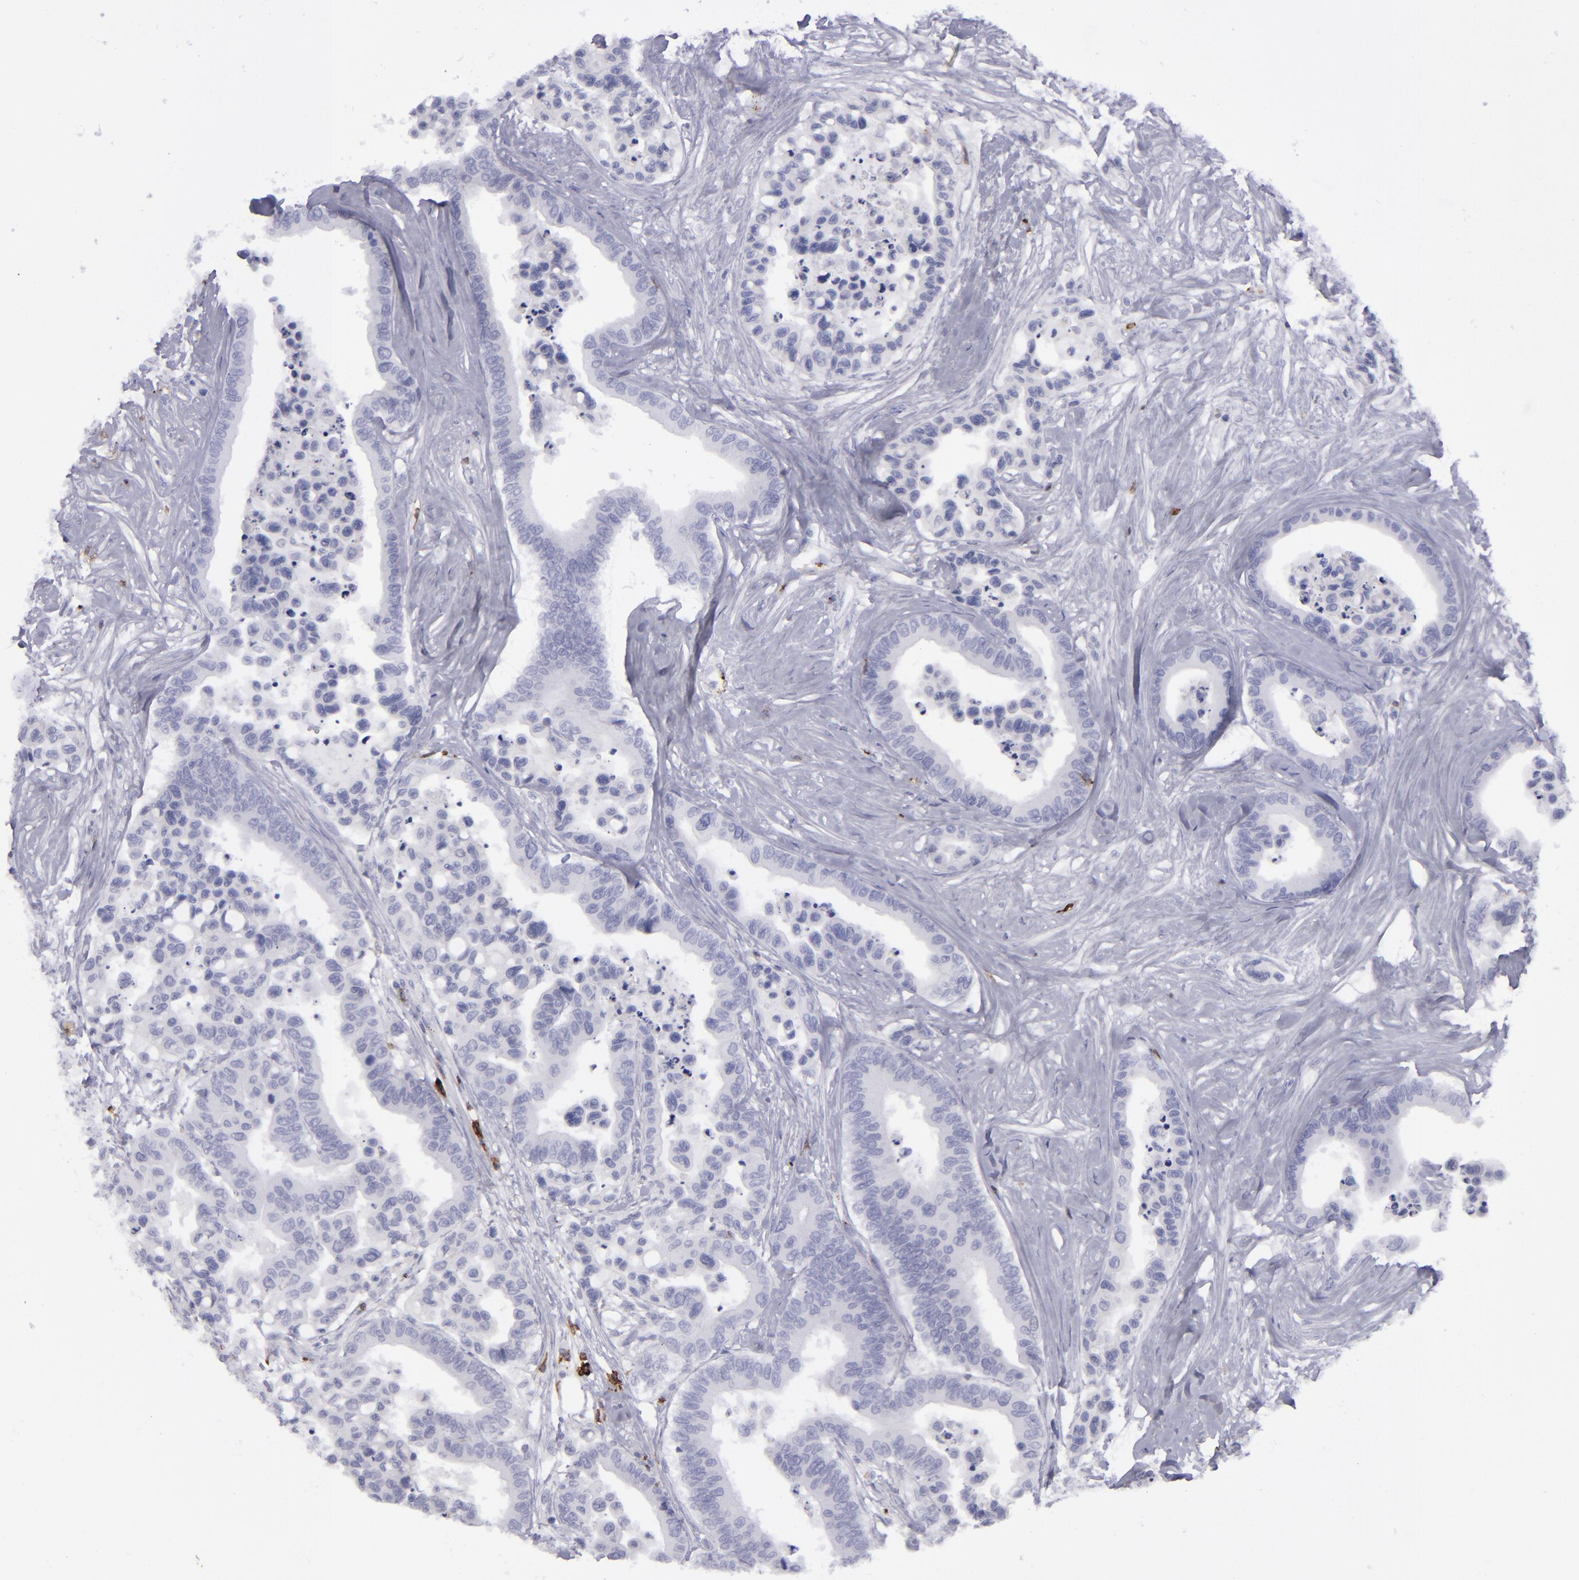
{"staining": {"intensity": "negative", "quantity": "none", "location": "none"}, "tissue": "colorectal cancer", "cell_type": "Tumor cells", "image_type": "cancer", "snomed": [{"axis": "morphology", "description": "Adenocarcinoma, NOS"}, {"axis": "topography", "description": "Colon"}], "caption": "This is an immunohistochemistry photomicrograph of human colorectal adenocarcinoma. There is no expression in tumor cells.", "gene": "CD27", "patient": {"sex": "male", "age": 82}}